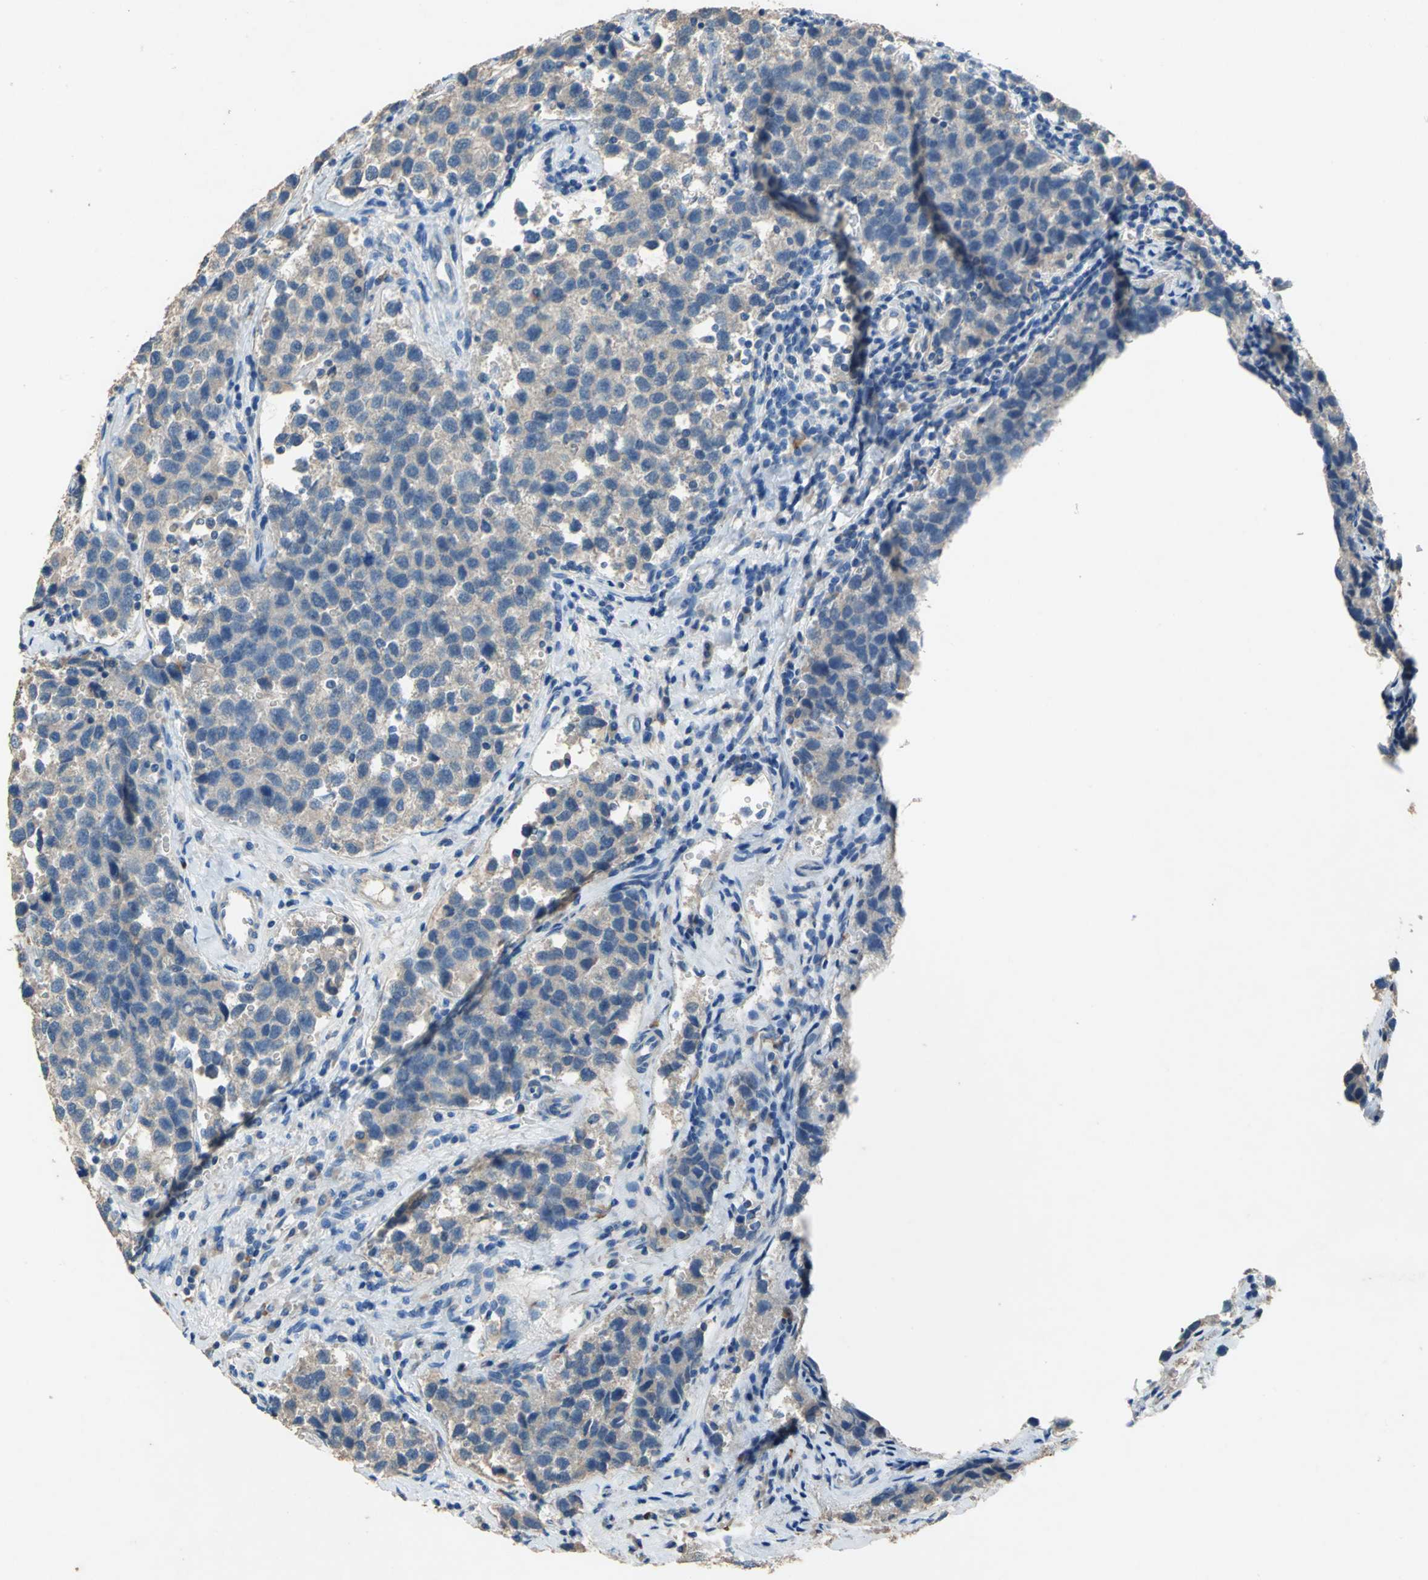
{"staining": {"intensity": "weak", "quantity": ">75%", "location": "cytoplasmic/membranous"}, "tissue": "testis cancer", "cell_type": "Tumor cells", "image_type": "cancer", "snomed": [{"axis": "morphology", "description": "Seminoma, NOS"}, {"axis": "topography", "description": "Testis"}], "caption": "A micrograph of testis cancer (seminoma) stained for a protein demonstrates weak cytoplasmic/membranous brown staining in tumor cells.", "gene": "ADAMTS5", "patient": {"sex": "male", "age": 39}}